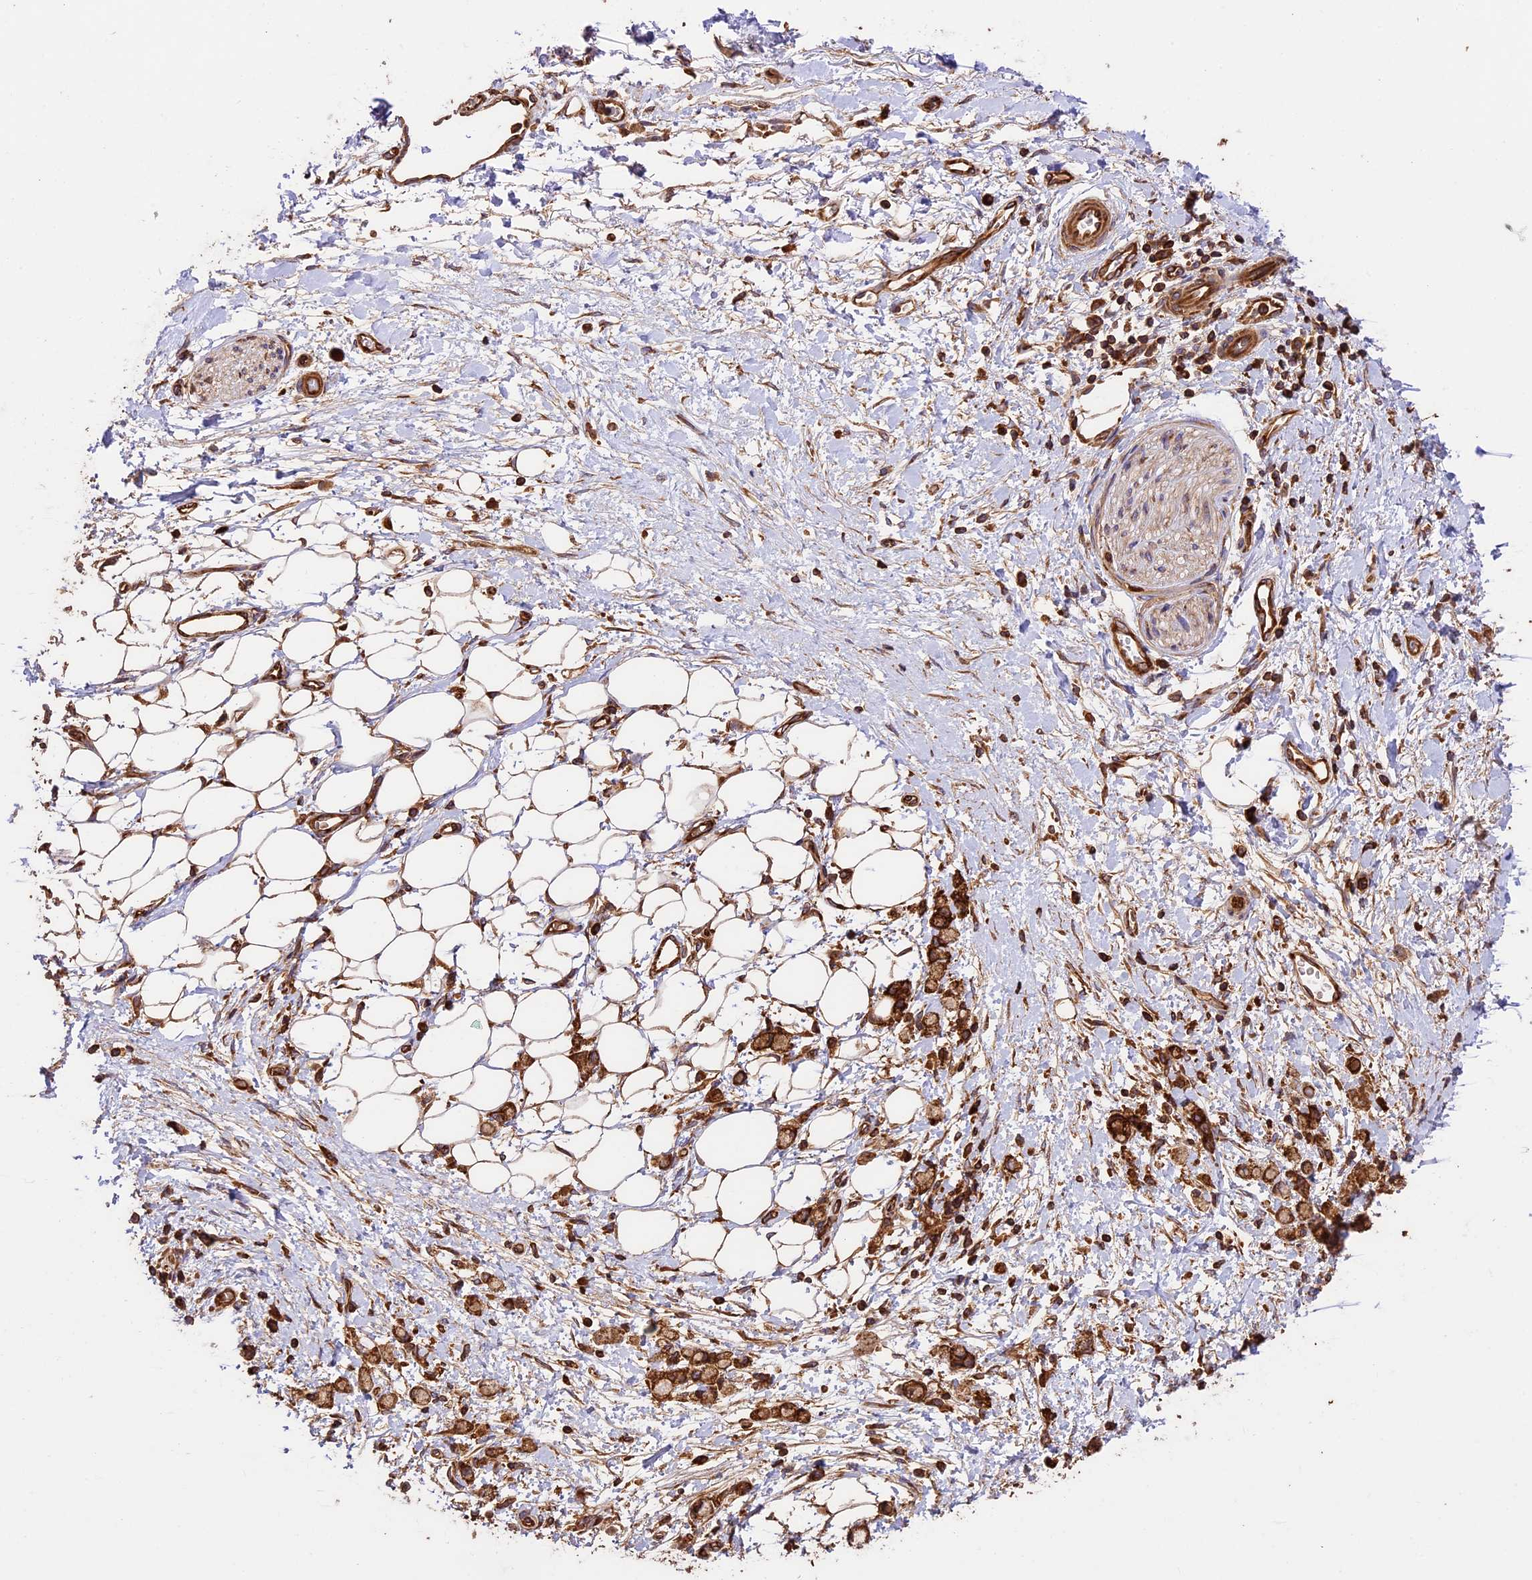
{"staining": {"intensity": "strong", "quantity": ">75%", "location": "cytoplasmic/membranous"}, "tissue": "stomach cancer", "cell_type": "Tumor cells", "image_type": "cancer", "snomed": [{"axis": "morphology", "description": "Adenocarcinoma, NOS"}, {"axis": "topography", "description": "Stomach"}], "caption": "The histopathology image demonstrates staining of stomach adenocarcinoma, revealing strong cytoplasmic/membranous protein staining (brown color) within tumor cells.", "gene": "KARS1", "patient": {"sex": "female", "age": 60}}